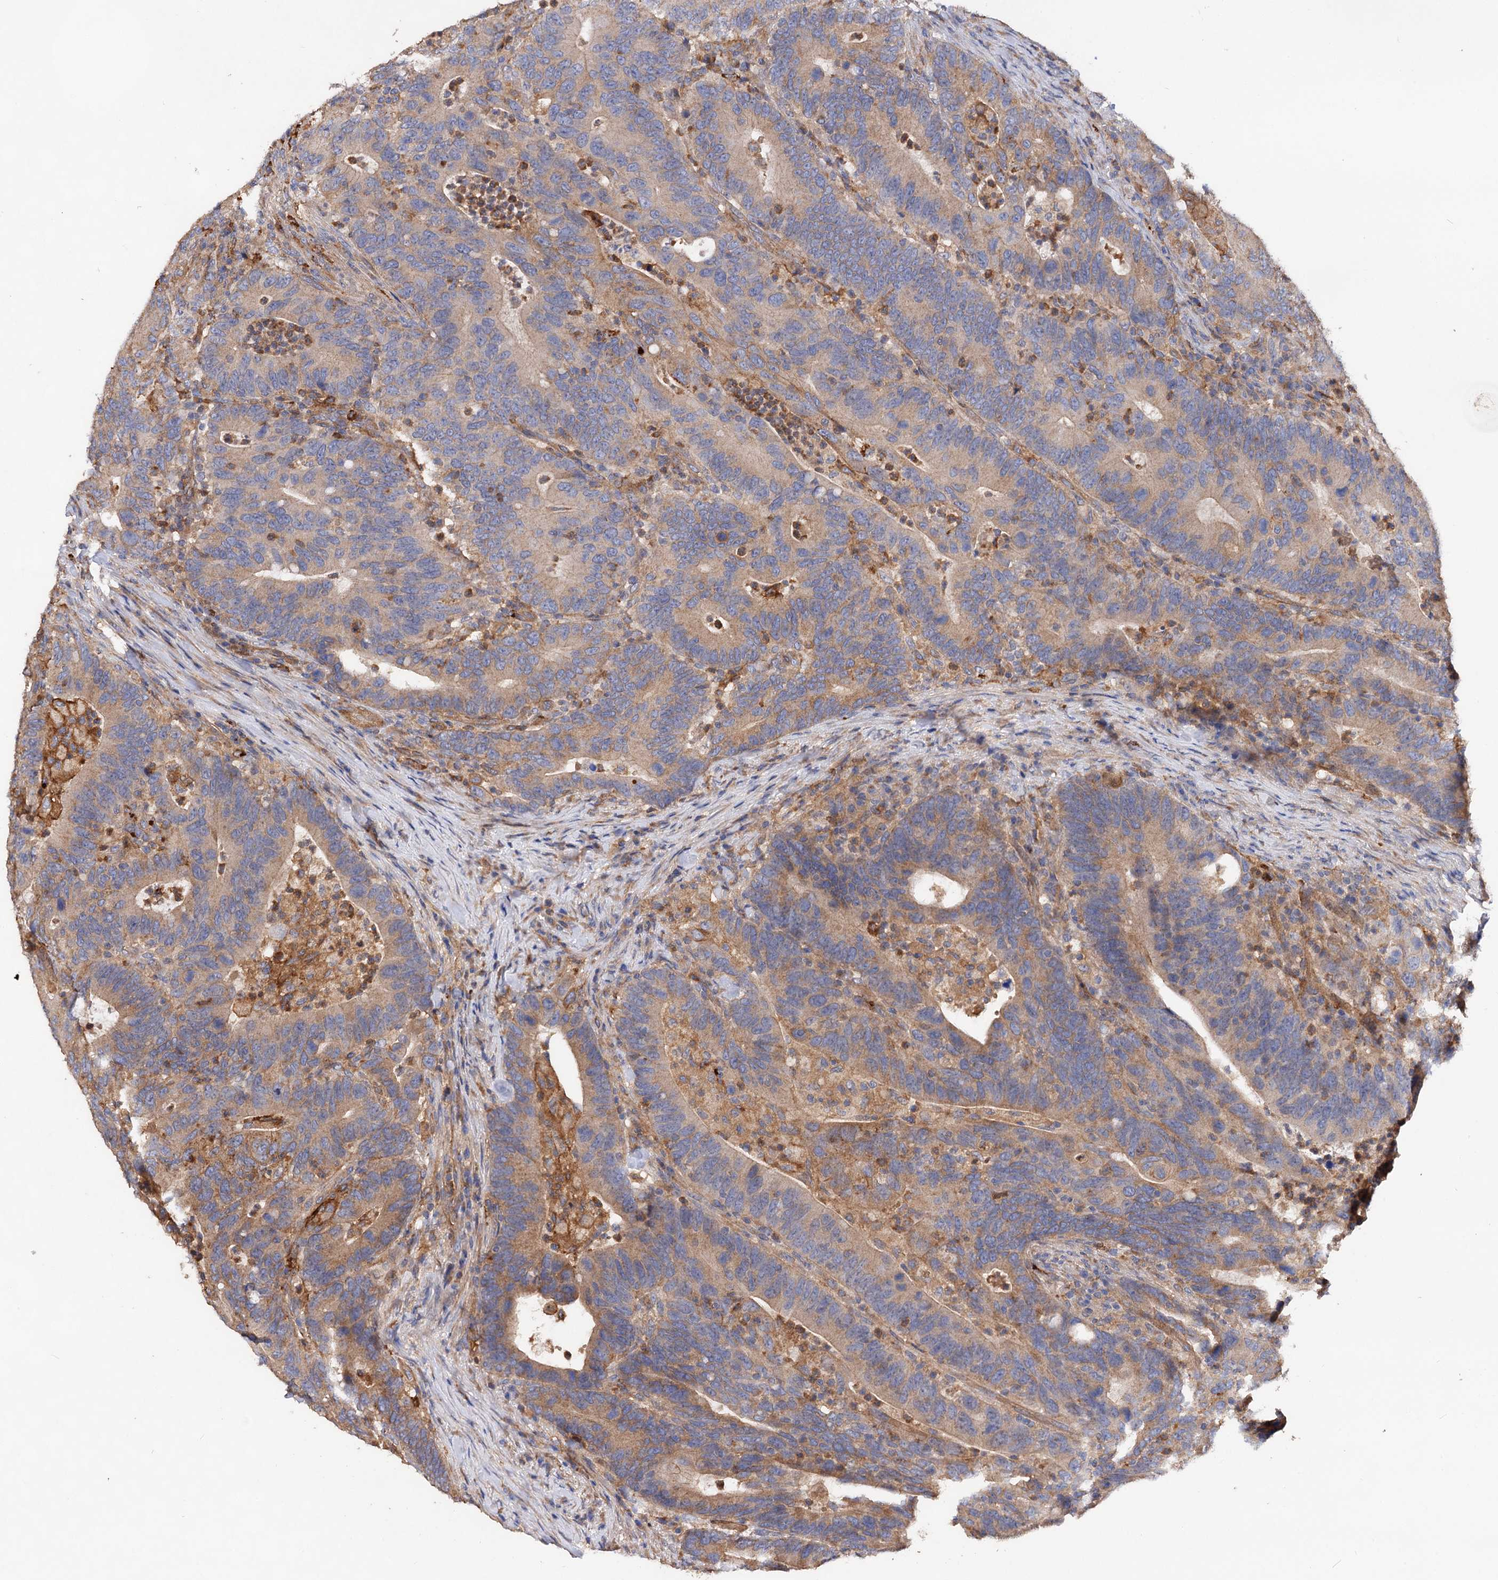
{"staining": {"intensity": "weak", "quantity": "<25%", "location": "cytoplasmic/membranous"}, "tissue": "colorectal cancer", "cell_type": "Tumor cells", "image_type": "cancer", "snomed": [{"axis": "morphology", "description": "Adenocarcinoma, NOS"}, {"axis": "topography", "description": "Colon"}], "caption": "Image shows no protein expression in tumor cells of colorectal adenocarcinoma tissue.", "gene": "CSAD", "patient": {"sex": "female", "age": 66}}